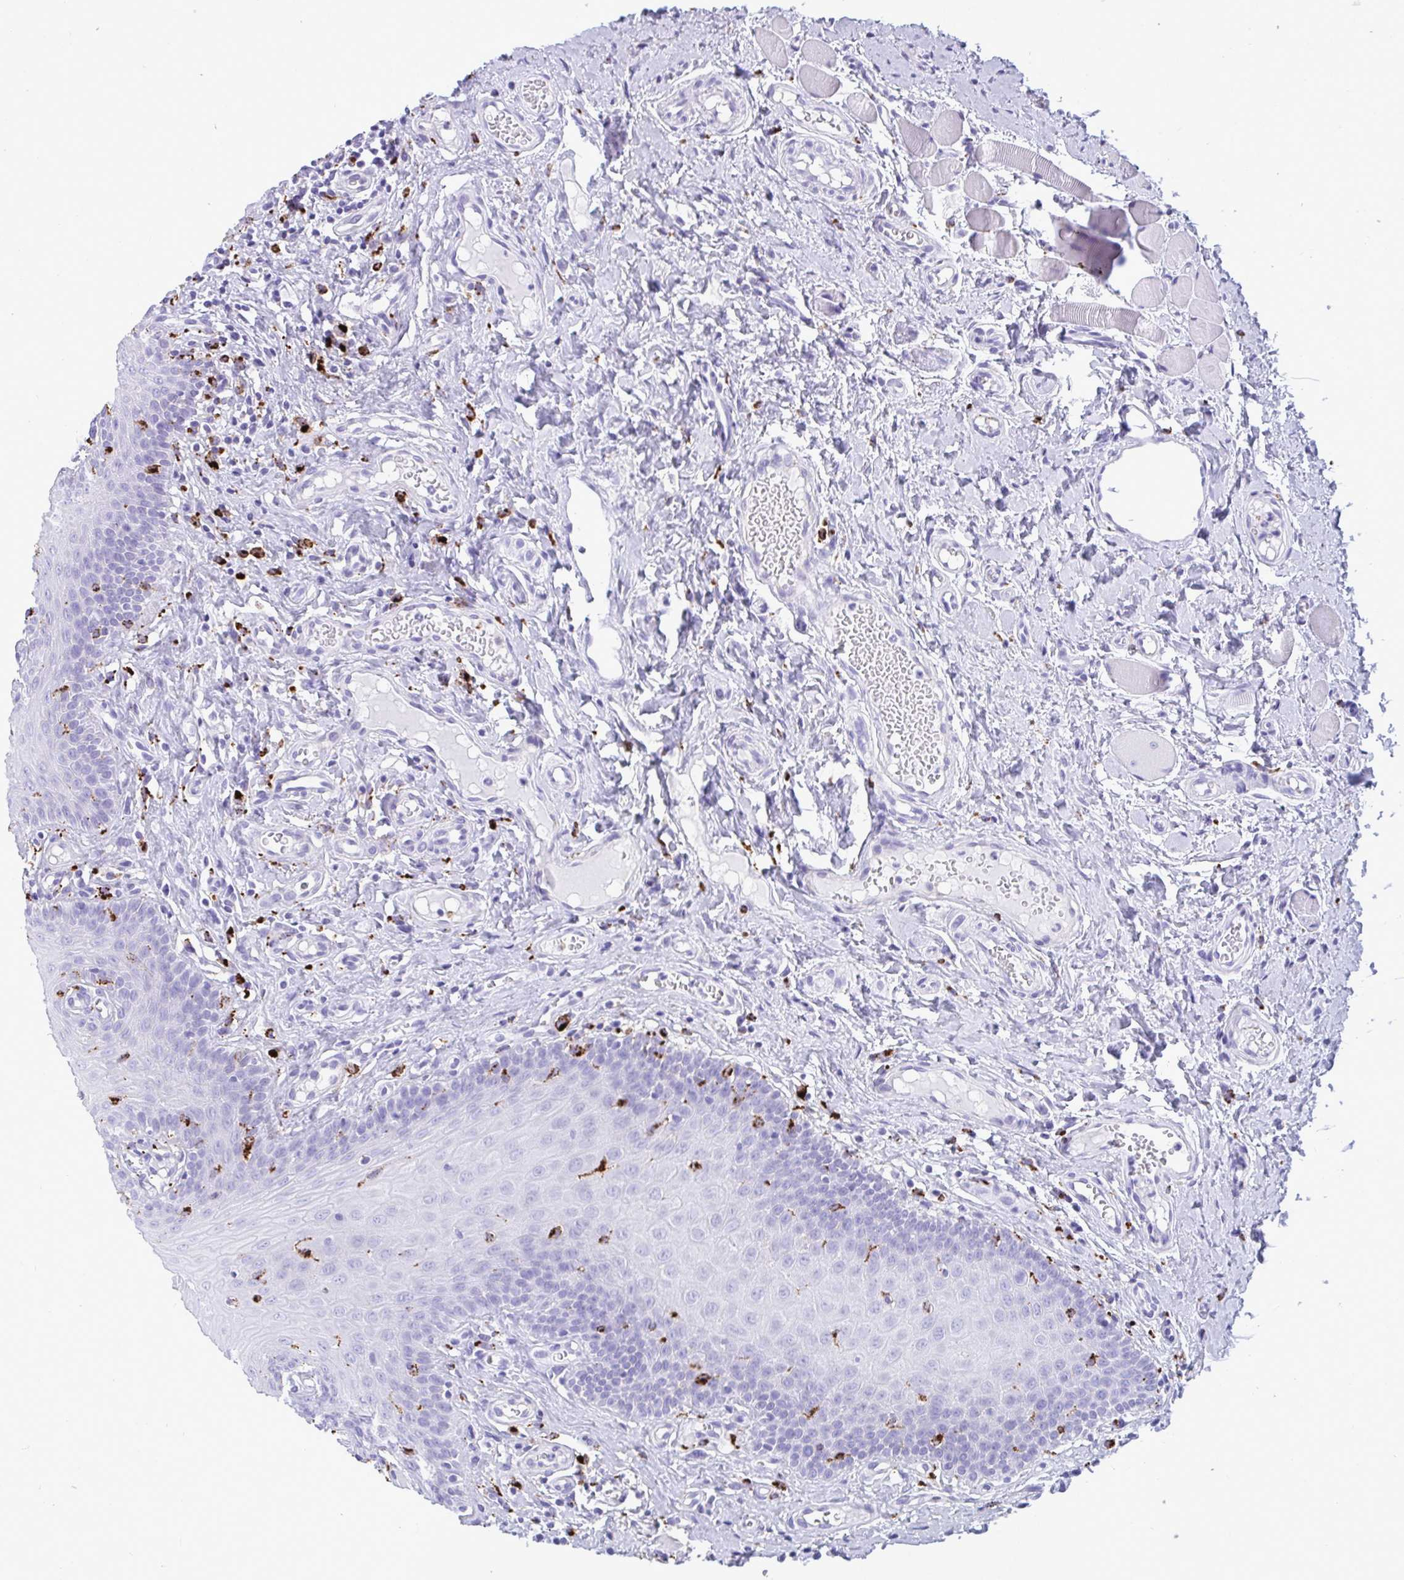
{"staining": {"intensity": "negative", "quantity": "none", "location": "none"}, "tissue": "oral mucosa", "cell_type": "Squamous epithelial cells", "image_type": "normal", "snomed": [{"axis": "morphology", "description": "Normal tissue, NOS"}, {"axis": "topography", "description": "Oral tissue"}, {"axis": "topography", "description": "Tounge, NOS"}], "caption": "This is a photomicrograph of IHC staining of normal oral mucosa, which shows no staining in squamous epithelial cells.", "gene": "CPVL", "patient": {"sex": "female", "age": 58}}